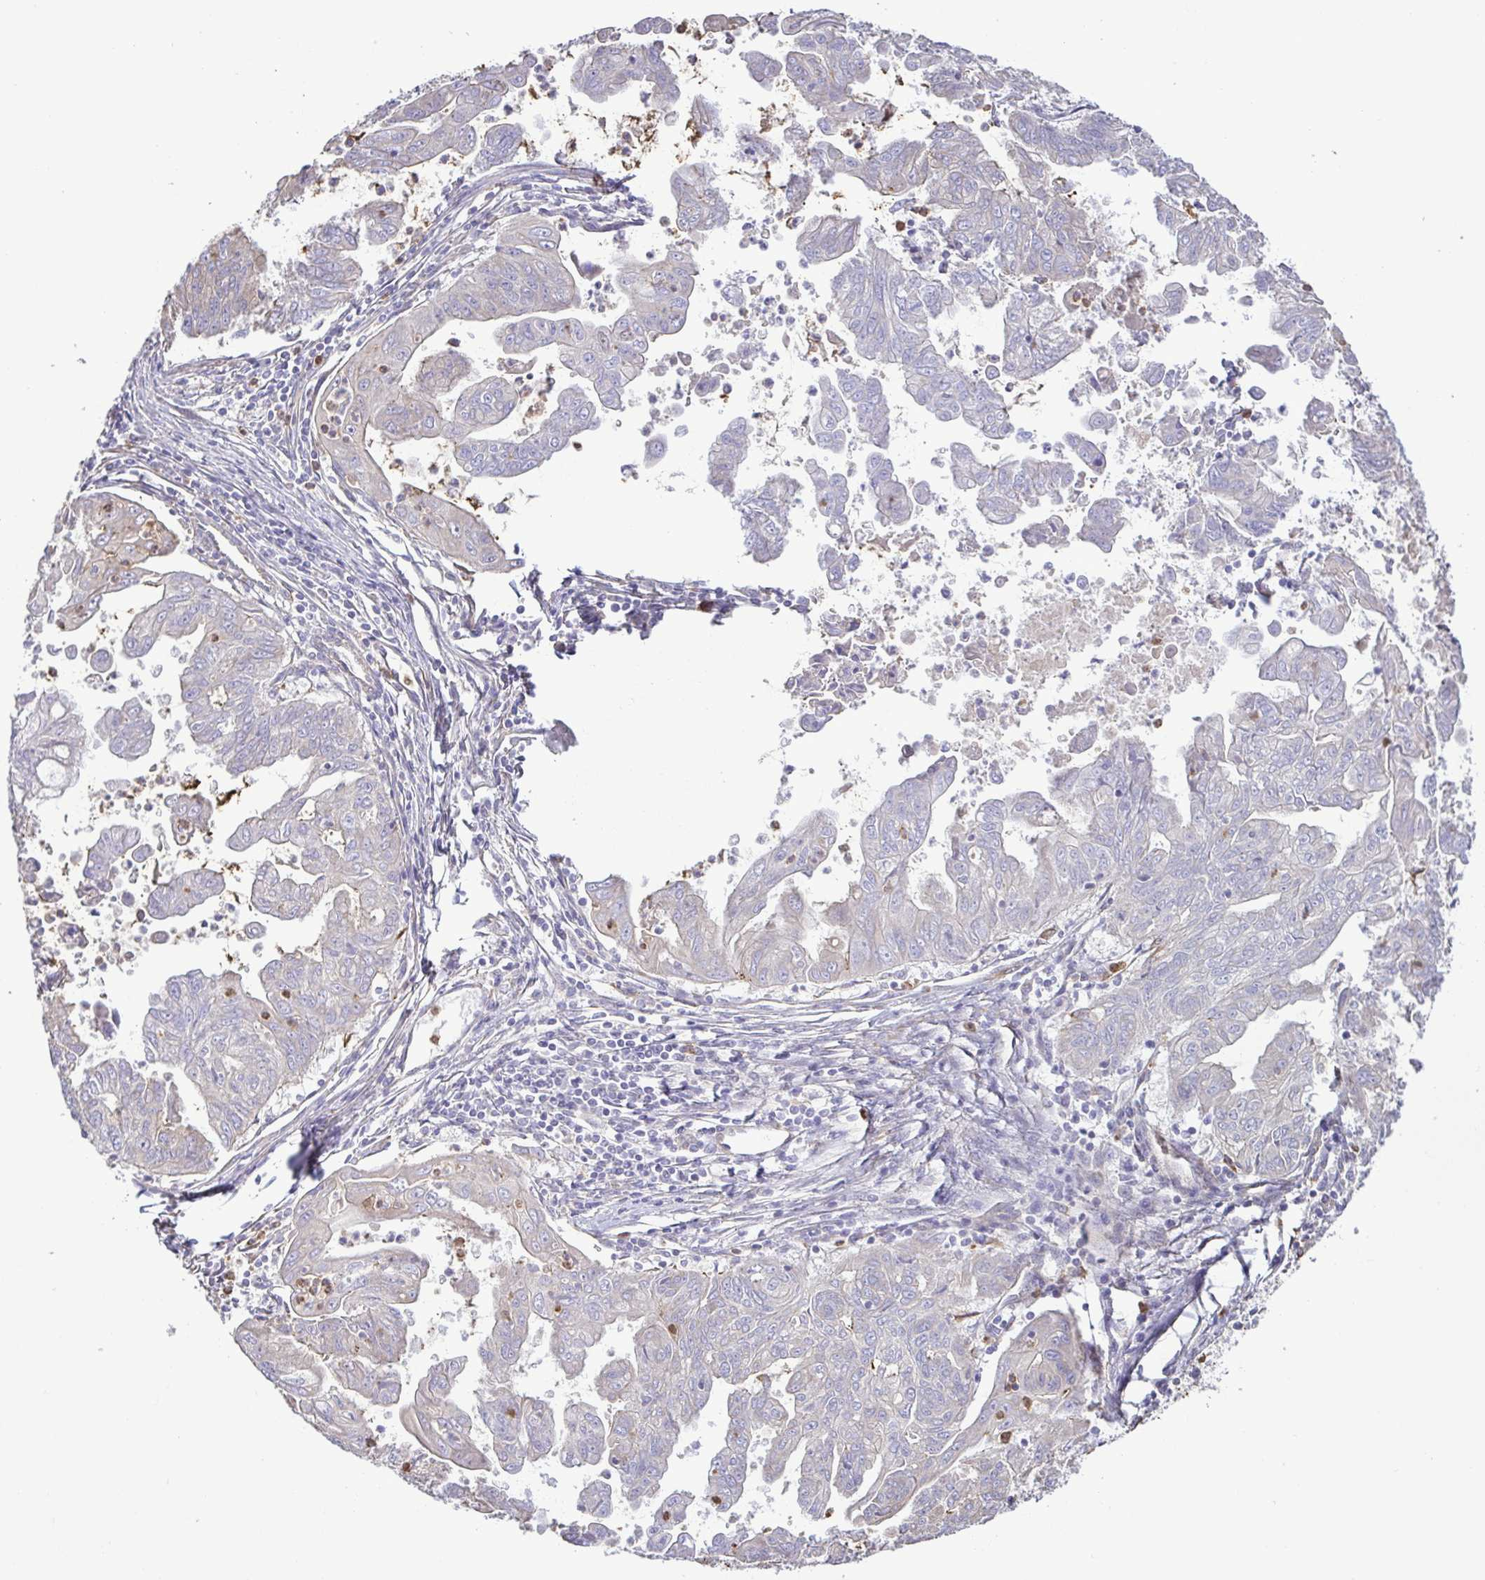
{"staining": {"intensity": "negative", "quantity": "none", "location": "none"}, "tissue": "stomach cancer", "cell_type": "Tumor cells", "image_type": "cancer", "snomed": [{"axis": "morphology", "description": "Adenocarcinoma, NOS"}, {"axis": "topography", "description": "Stomach, upper"}], "caption": "The IHC image has no significant staining in tumor cells of stomach cancer (adenocarcinoma) tissue.", "gene": "MYL10", "patient": {"sex": "male", "age": 80}}